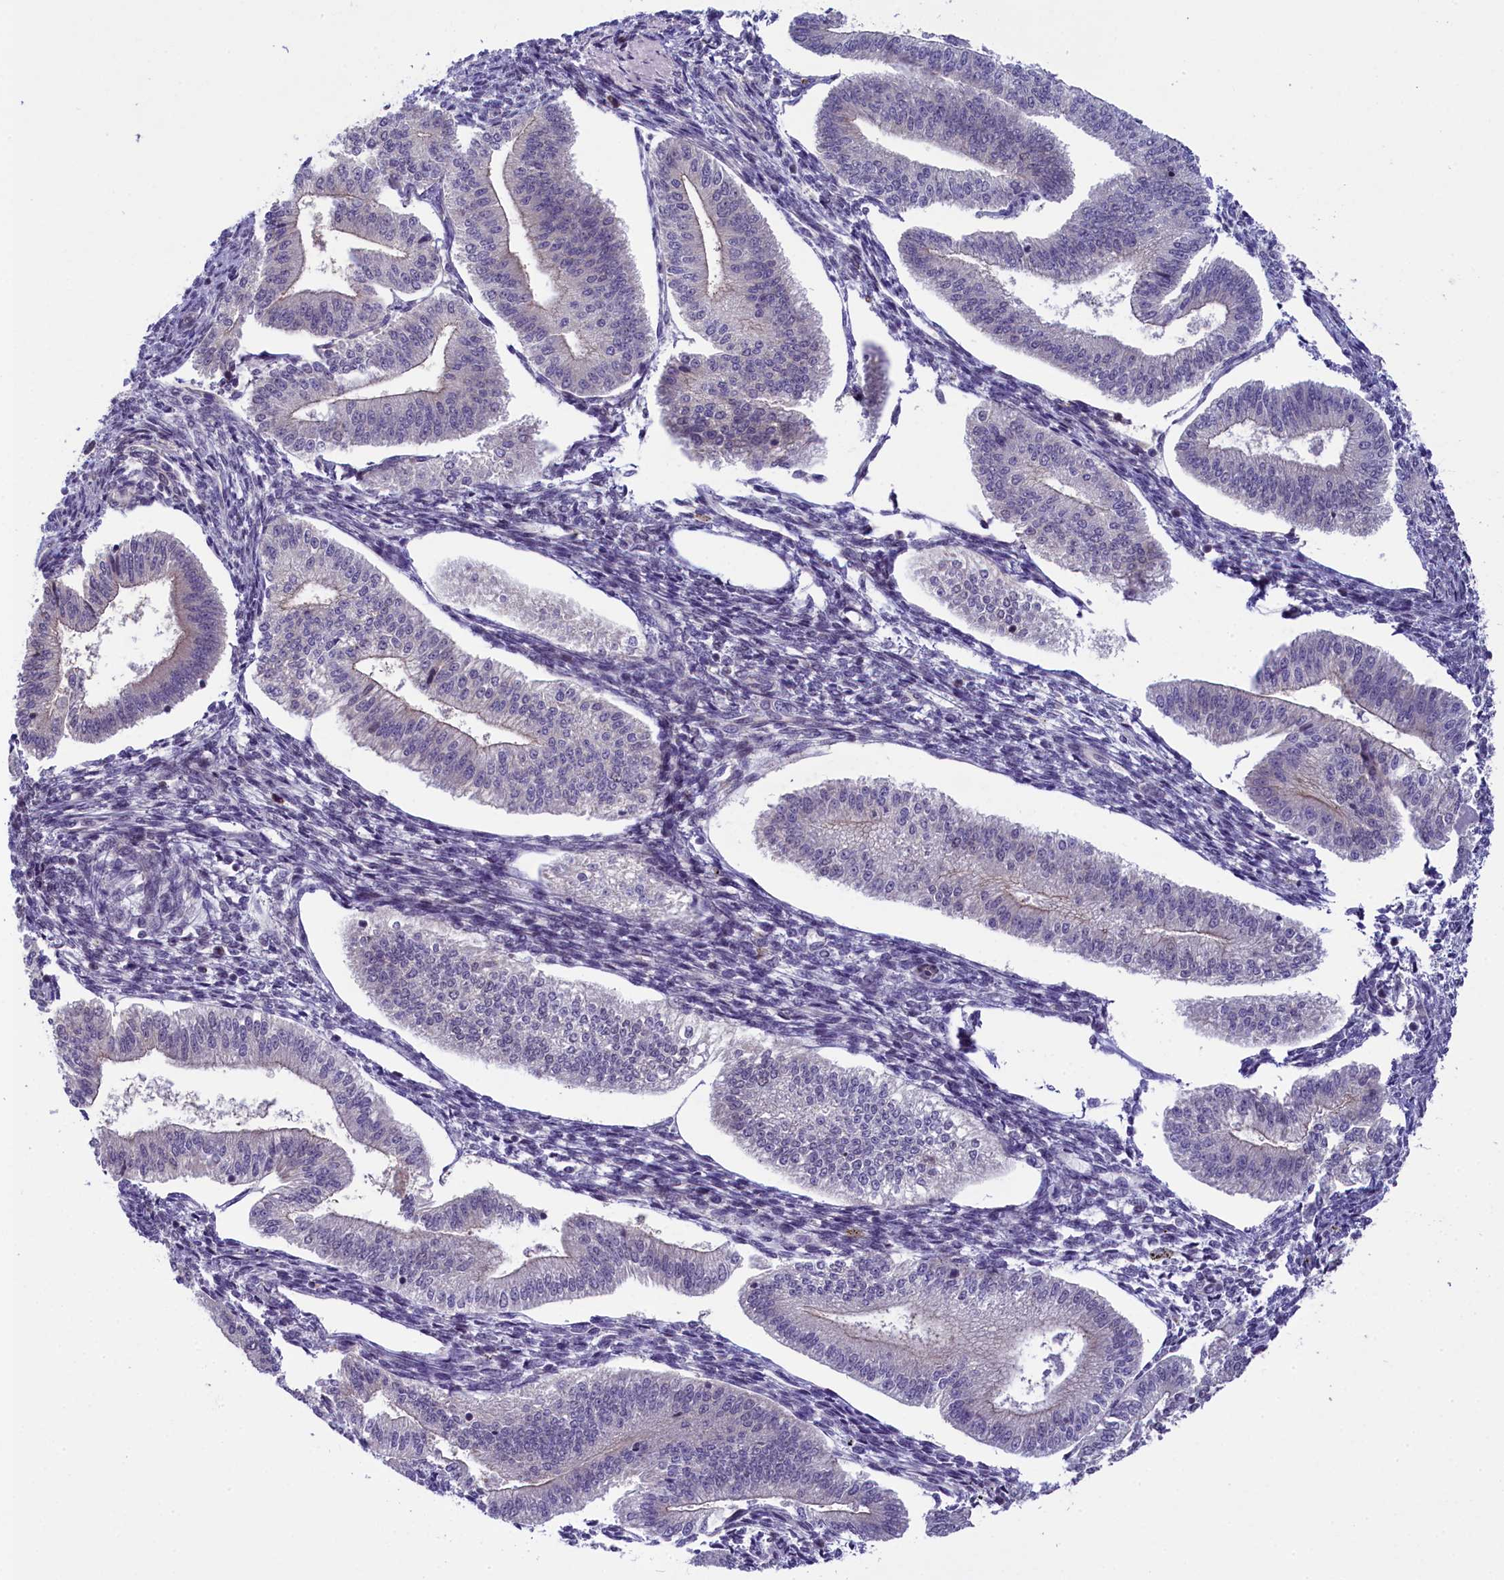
{"staining": {"intensity": "negative", "quantity": "none", "location": "none"}, "tissue": "endometrium", "cell_type": "Cells in endometrial stroma", "image_type": "normal", "snomed": [{"axis": "morphology", "description": "Normal tissue, NOS"}, {"axis": "topography", "description": "Endometrium"}], "caption": "IHC photomicrograph of benign endometrium stained for a protein (brown), which exhibits no positivity in cells in endometrial stroma.", "gene": "CCL23", "patient": {"sex": "female", "age": 34}}